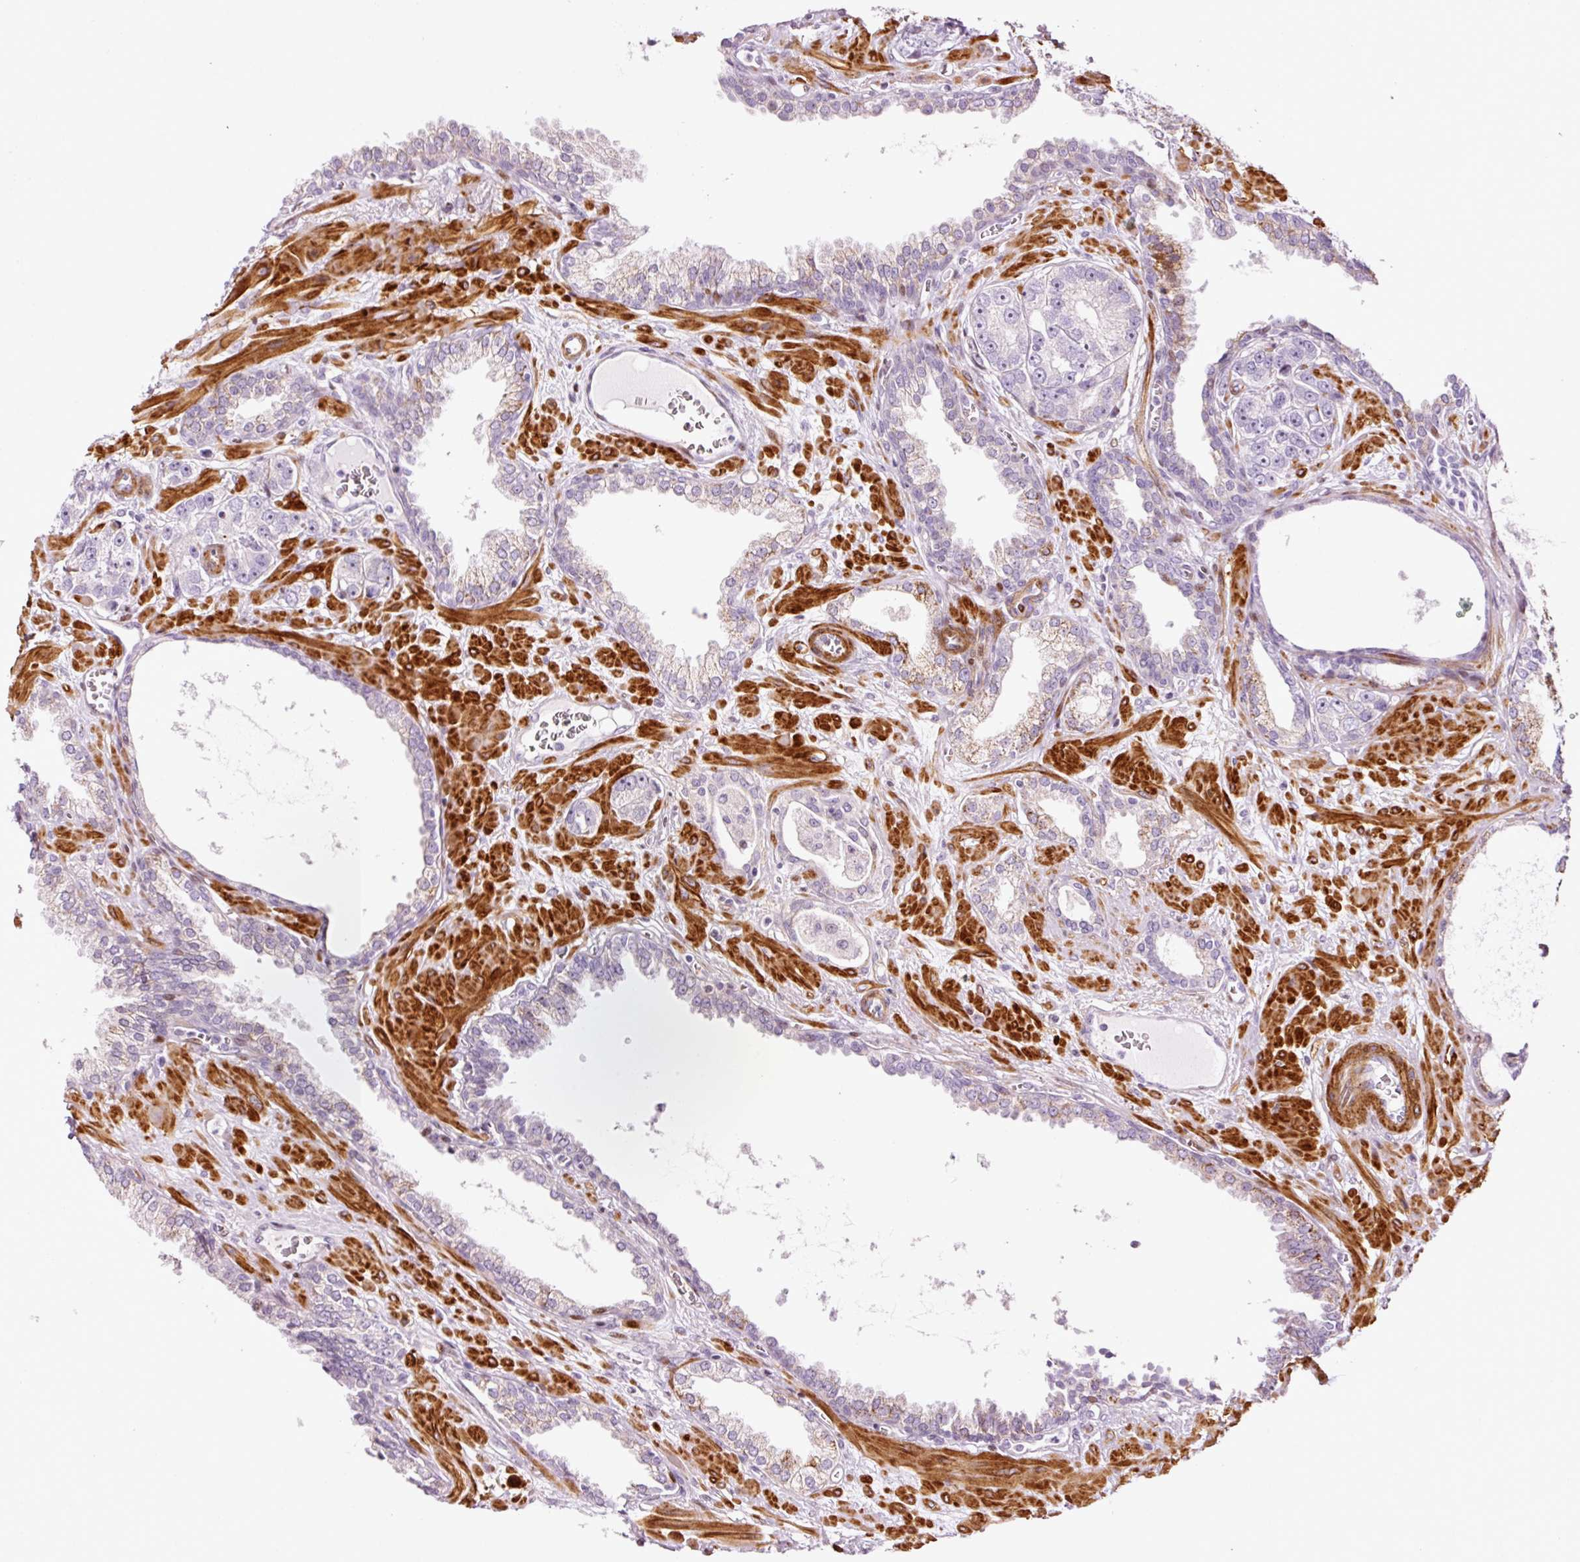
{"staining": {"intensity": "negative", "quantity": "none", "location": "none"}, "tissue": "prostate cancer", "cell_type": "Tumor cells", "image_type": "cancer", "snomed": [{"axis": "morphology", "description": "Adenocarcinoma, High grade"}, {"axis": "topography", "description": "Prostate"}], "caption": "Micrograph shows no protein positivity in tumor cells of prostate cancer tissue.", "gene": "ANKRD20A1", "patient": {"sex": "male", "age": 71}}